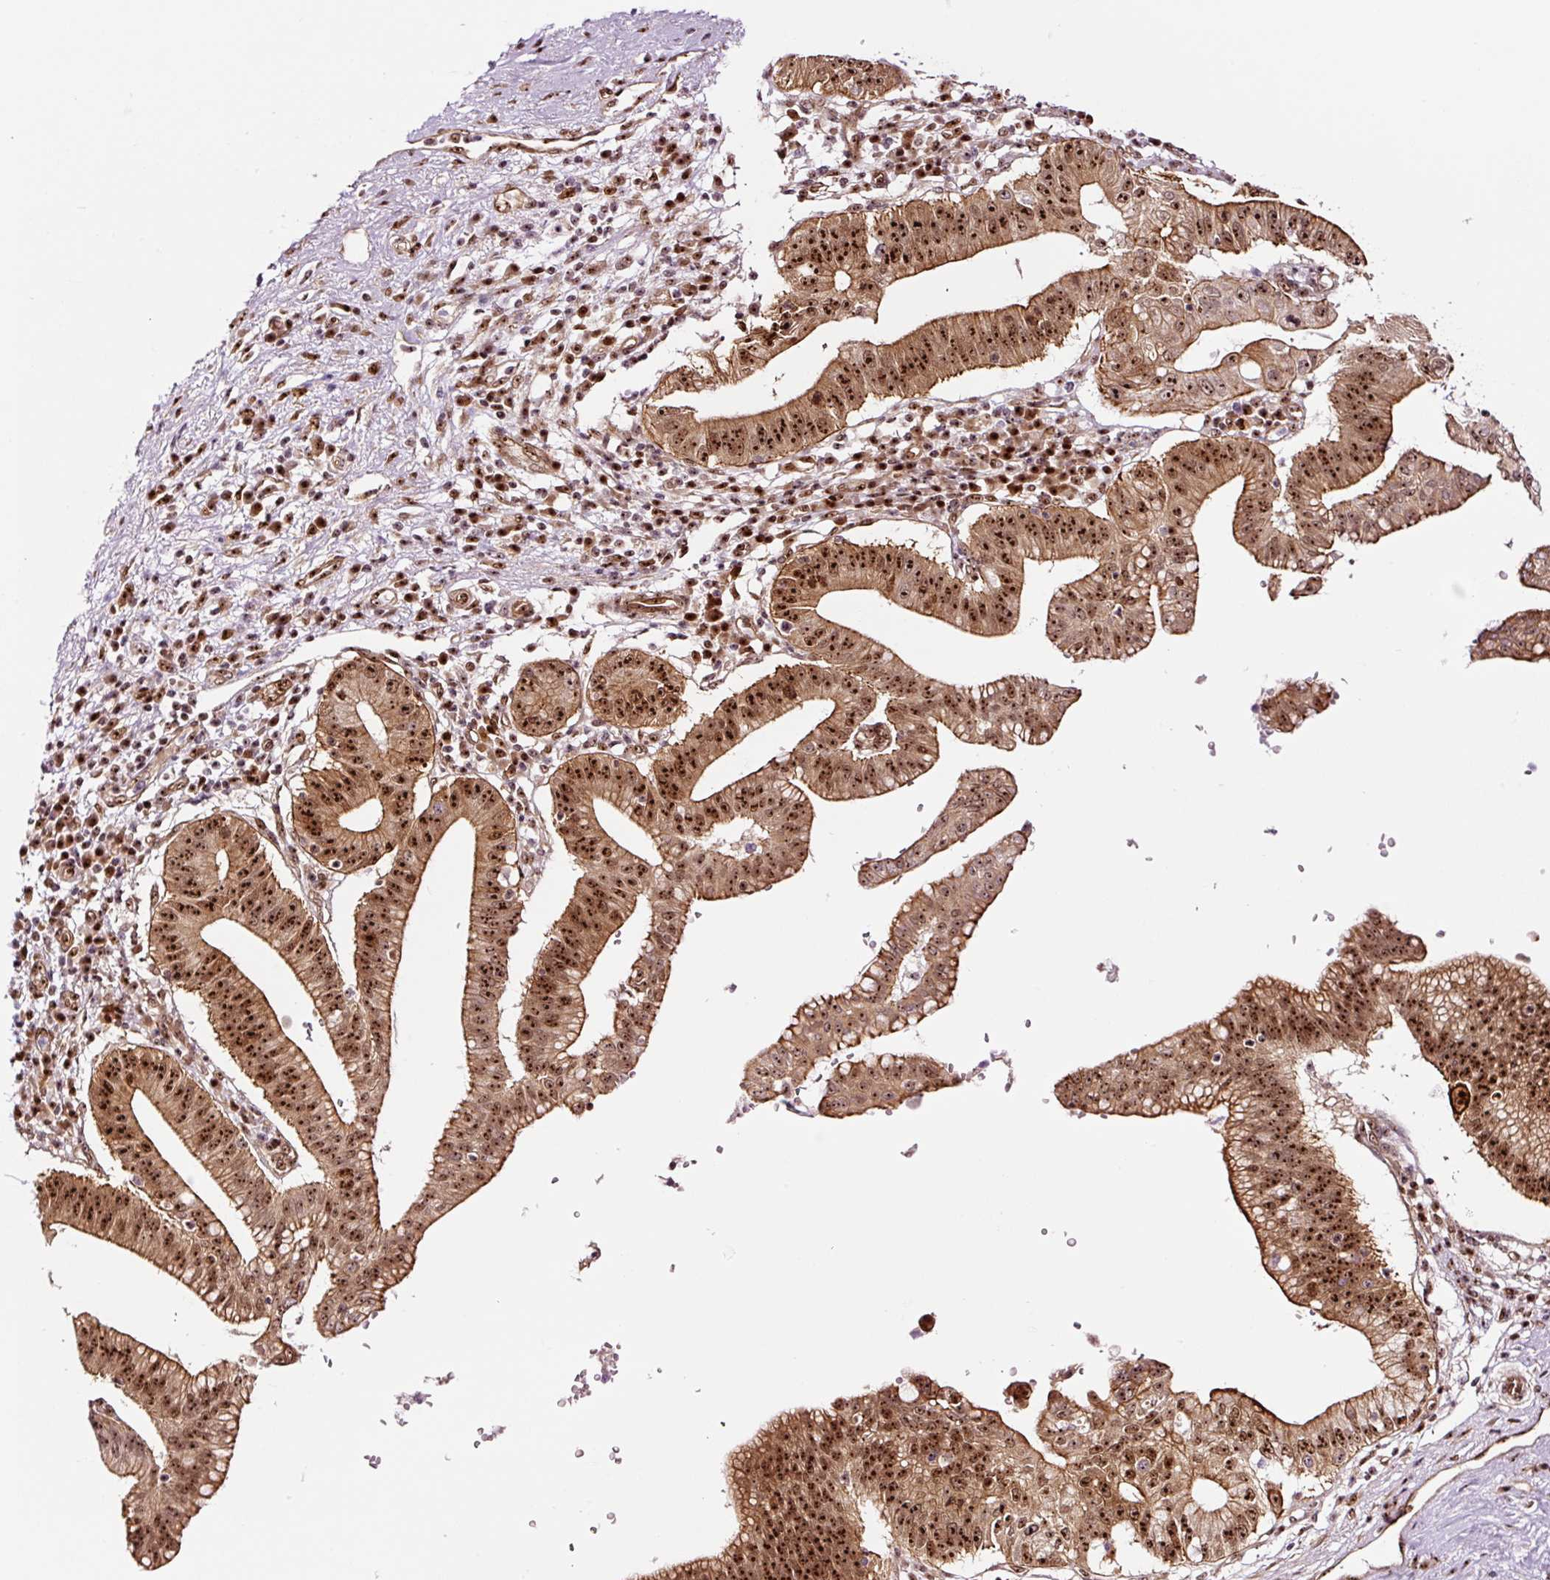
{"staining": {"intensity": "strong", "quantity": ">75%", "location": "cytoplasmic/membranous,nuclear"}, "tissue": "pancreatic cancer", "cell_type": "Tumor cells", "image_type": "cancer", "snomed": [{"axis": "morphology", "description": "Adenocarcinoma, NOS"}, {"axis": "topography", "description": "Pancreas"}], "caption": "Tumor cells show strong cytoplasmic/membranous and nuclear expression in approximately >75% of cells in pancreatic adenocarcinoma. (DAB IHC, brown staining for protein, blue staining for nuclei).", "gene": "GNL3", "patient": {"sex": "male", "age": 68}}